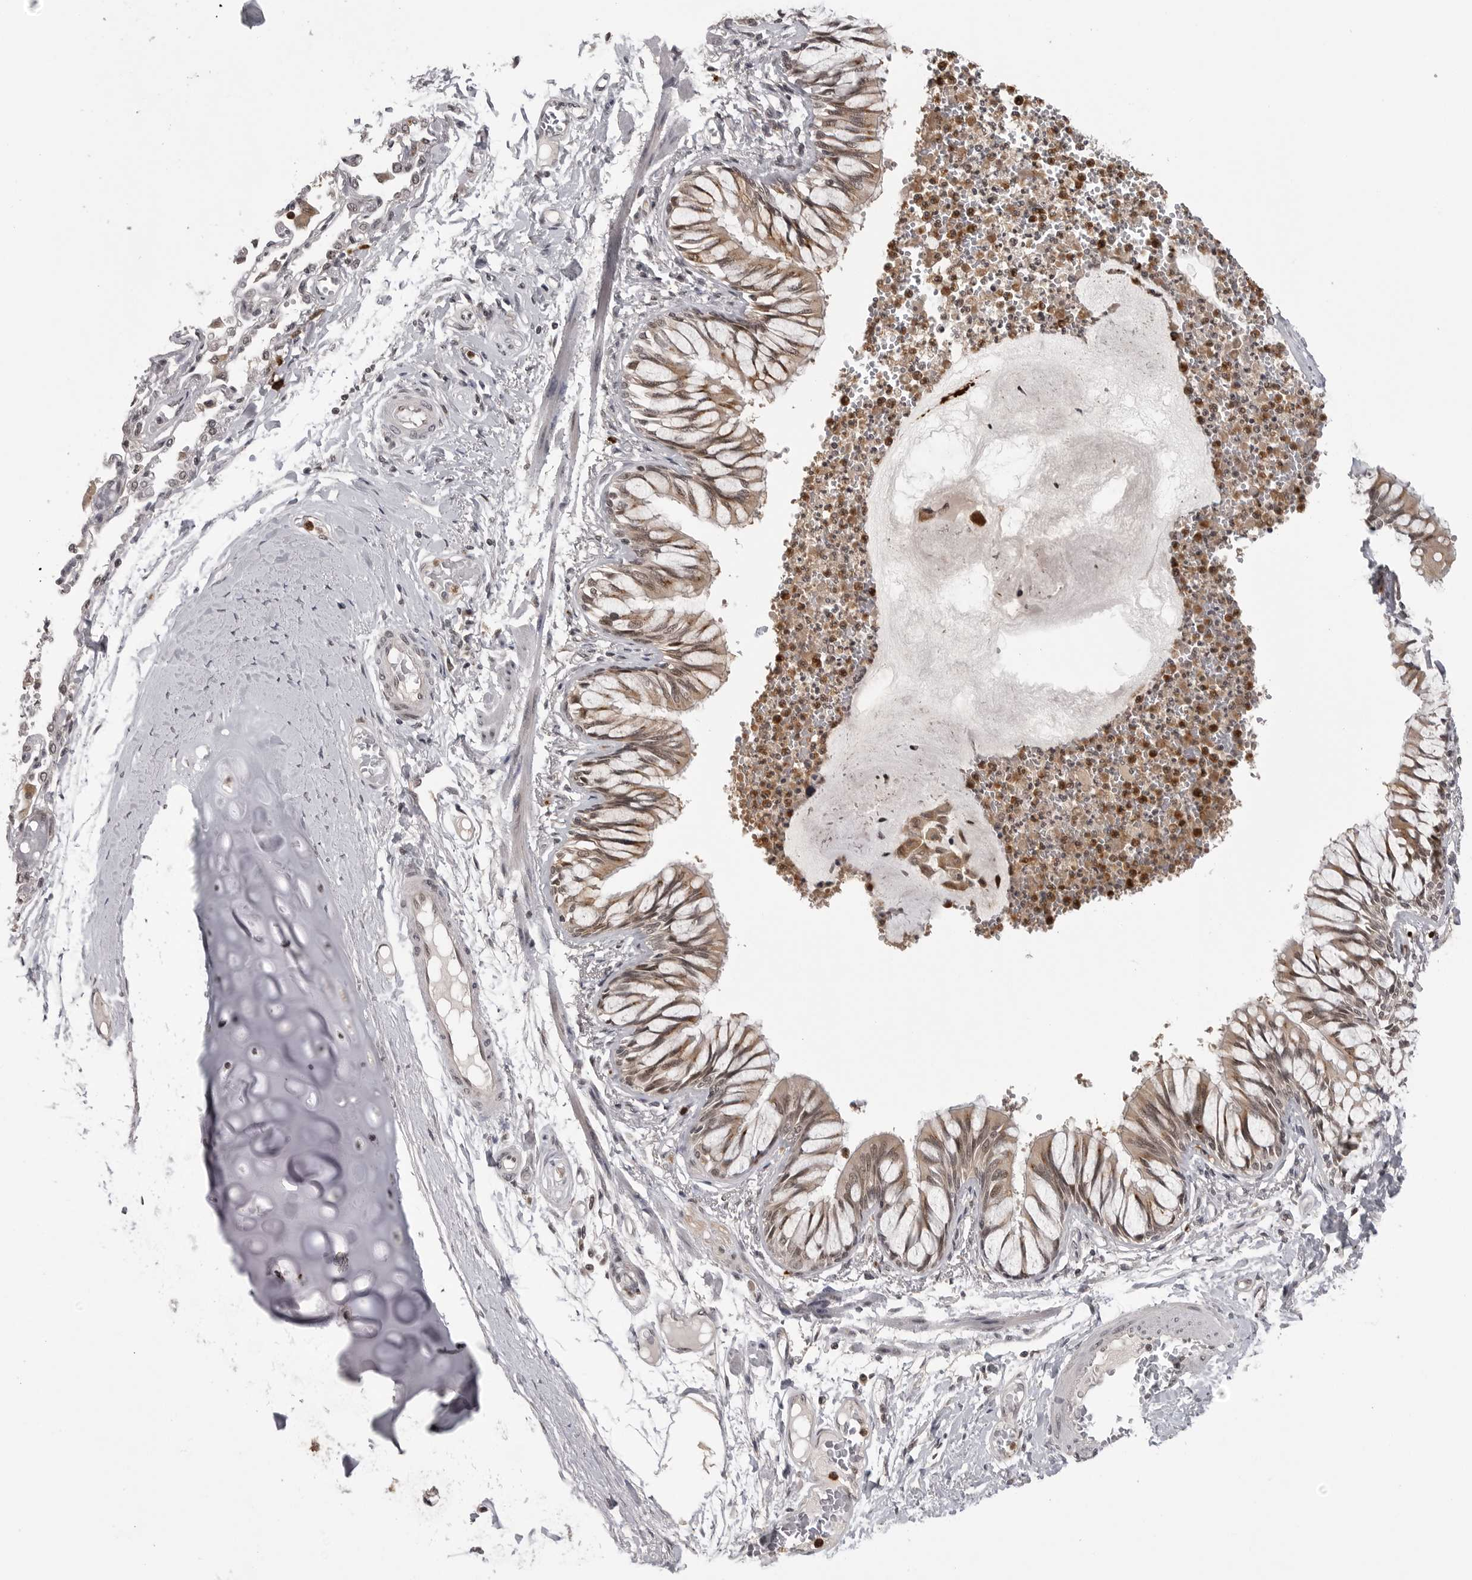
{"staining": {"intensity": "moderate", "quantity": ">75%", "location": "cytoplasmic/membranous,nuclear"}, "tissue": "bronchus", "cell_type": "Respiratory epithelial cells", "image_type": "normal", "snomed": [{"axis": "morphology", "description": "Normal tissue, NOS"}, {"axis": "topography", "description": "Cartilage tissue"}, {"axis": "topography", "description": "Bronchus"}, {"axis": "topography", "description": "Lung"}], "caption": "Immunohistochemical staining of unremarkable human bronchus demonstrates medium levels of moderate cytoplasmic/membranous,nuclear staining in about >75% of respiratory epithelial cells. (DAB (3,3'-diaminobenzidine) = brown stain, brightfield microscopy at high magnification).", "gene": "PEG3", "patient": {"sex": "female", "age": 49}}